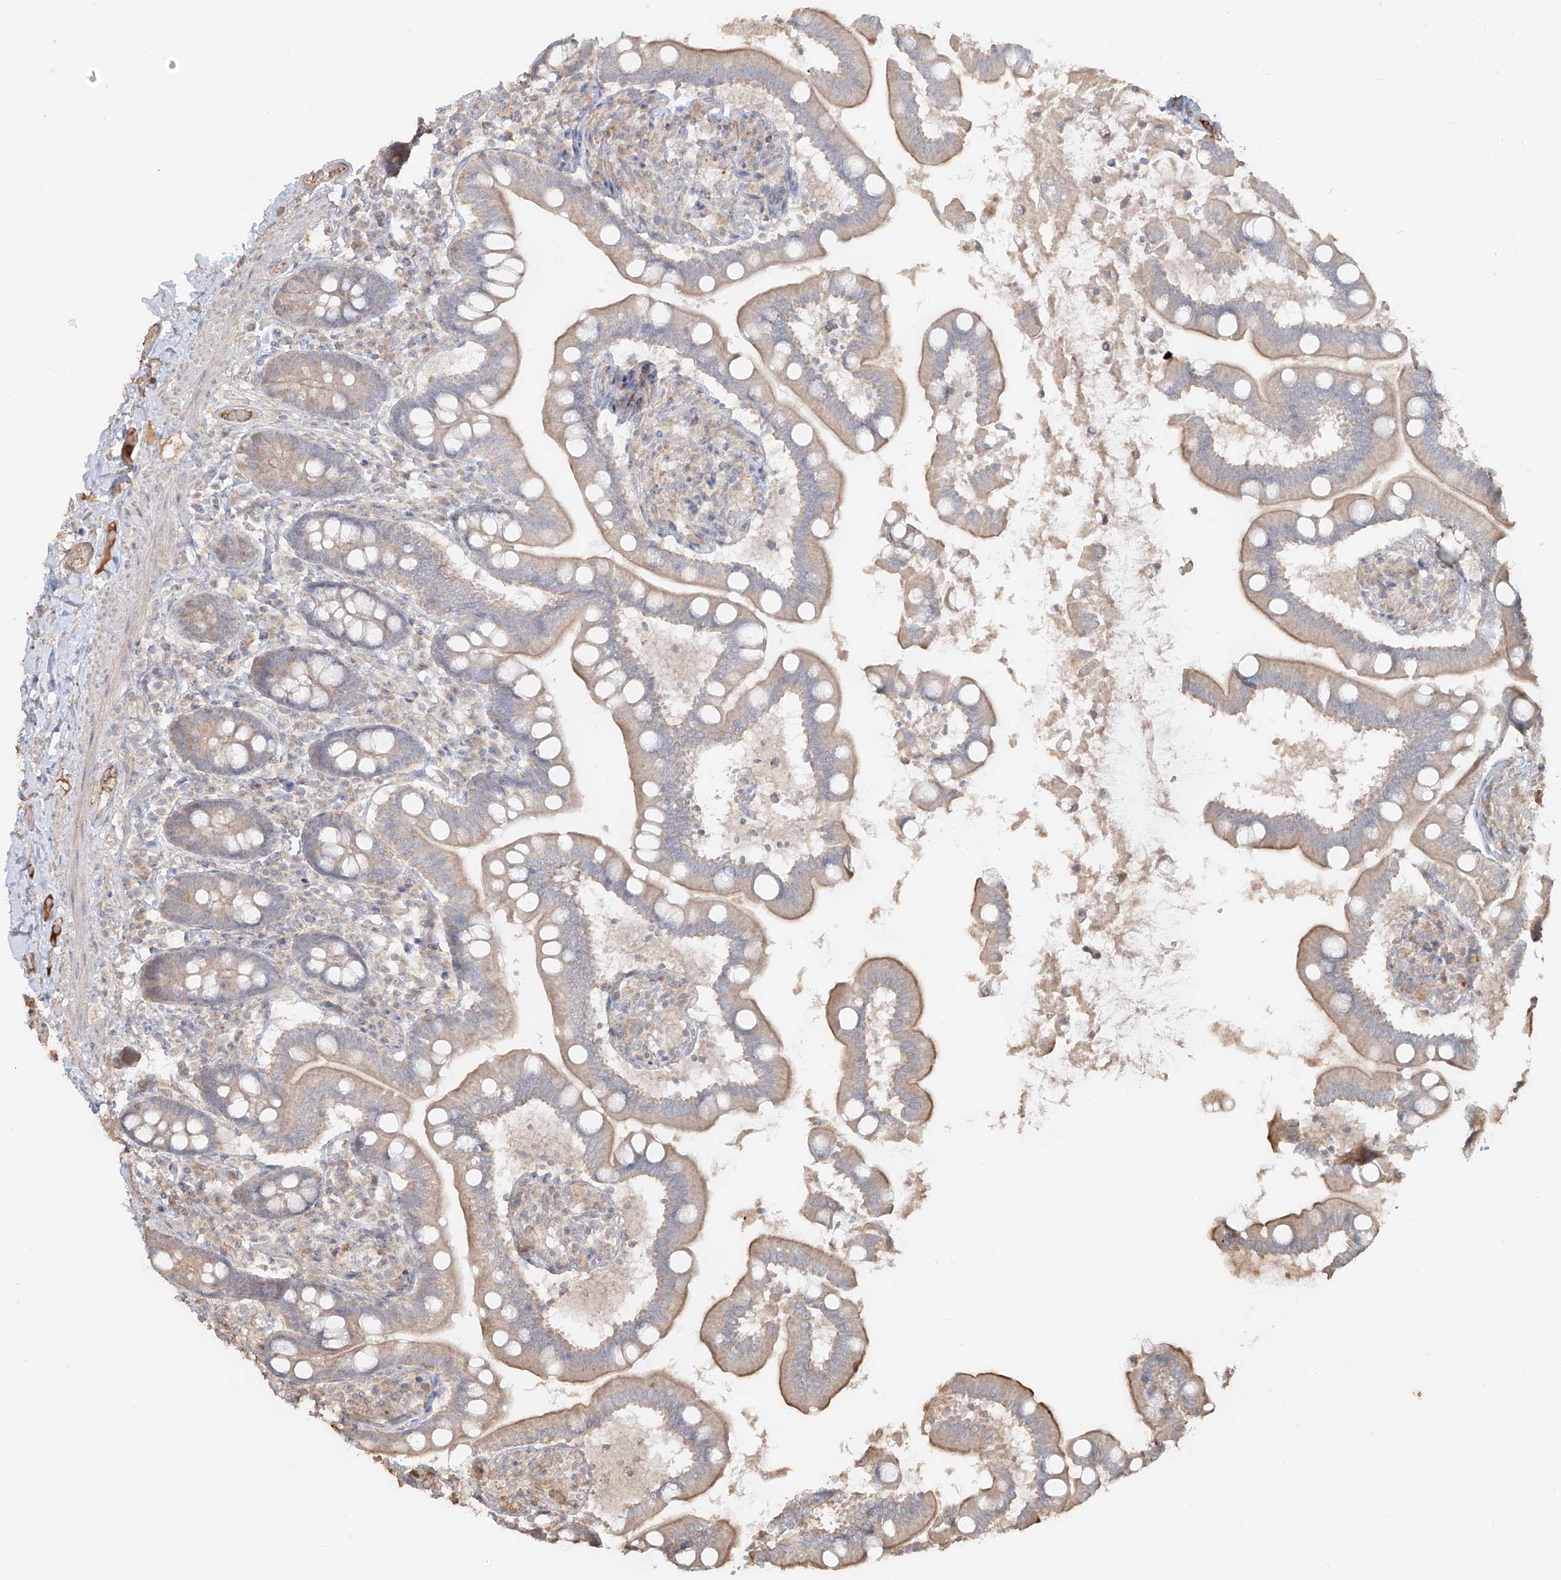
{"staining": {"intensity": "moderate", "quantity": "<25%", "location": "cytoplasmic/membranous"}, "tissue": "small intestine", "cell_type": "Glandular cells", "image_type": "normal", "snomed": [{"axis": "morphology", "description": "Normal tissue, NOS"}, {"axis": "topography", "description": "Small intestine"}], "caption": "Benign small intestine displays moderate cytoplasmic/membranous staining in about <25% of glandular cells The staining was performed using DAB (3,3'-diaminobenzidine), with brown indicating positive protein expression. Nuclei are stained blue with hematoxylin..", "gene": "NPHS1", "patient": {"sex": "female", "age": 64}}